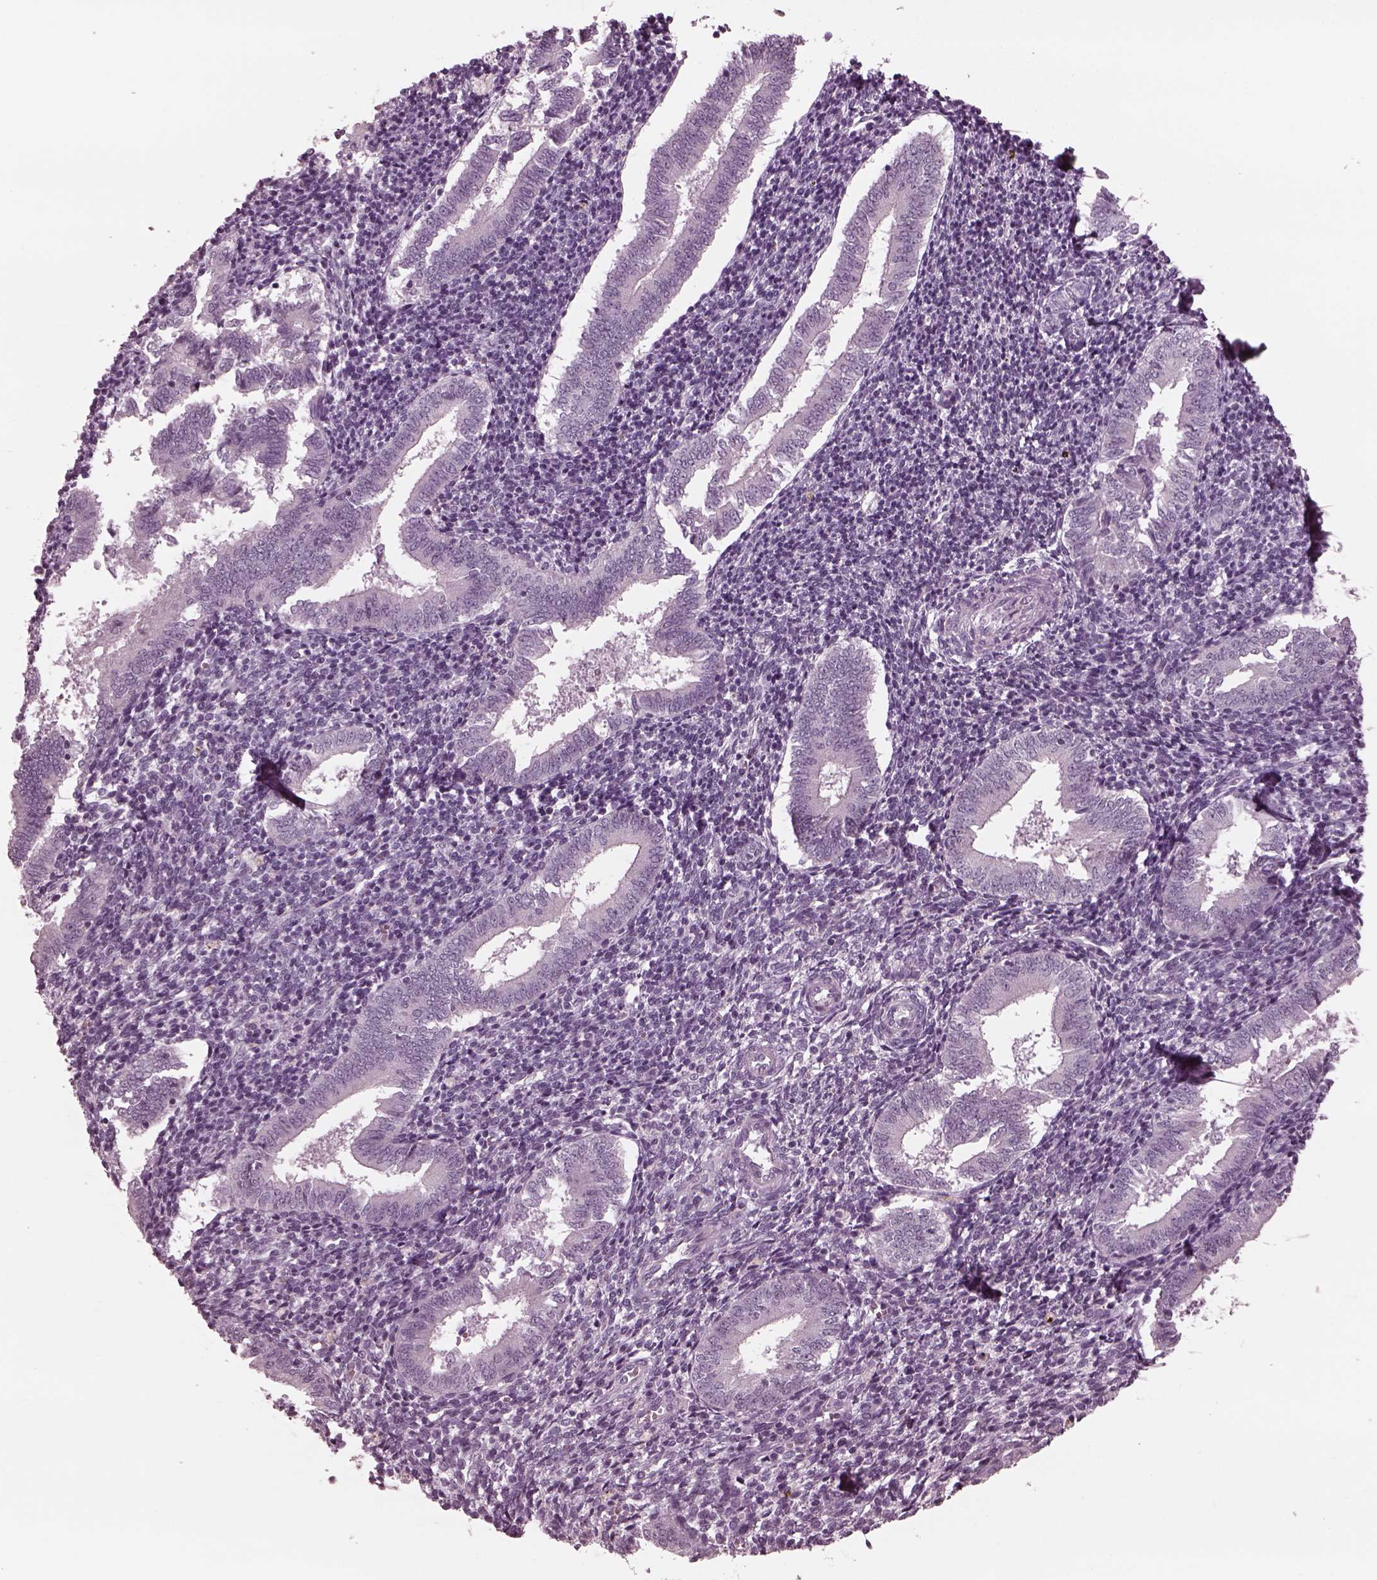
{"staining": {"intensity": "negative", "quantity": "none", "location": "none"}, "tissue": "endometrium", "cell_type": "Cells in endometrial stroma", "image_type": "normal", "snomed": [{"axis": "morphology", "description": "Normal tissue, NOS"}, {"axis": "topography", "description": "Endometrium"}], "caption": "IHC histopathology image of benign endometrium stained for a protein (brown), which displays no expression in cells in endometrial stroma.", "gene": "YY2", "patient": {"sex": "female", "age": 25}}